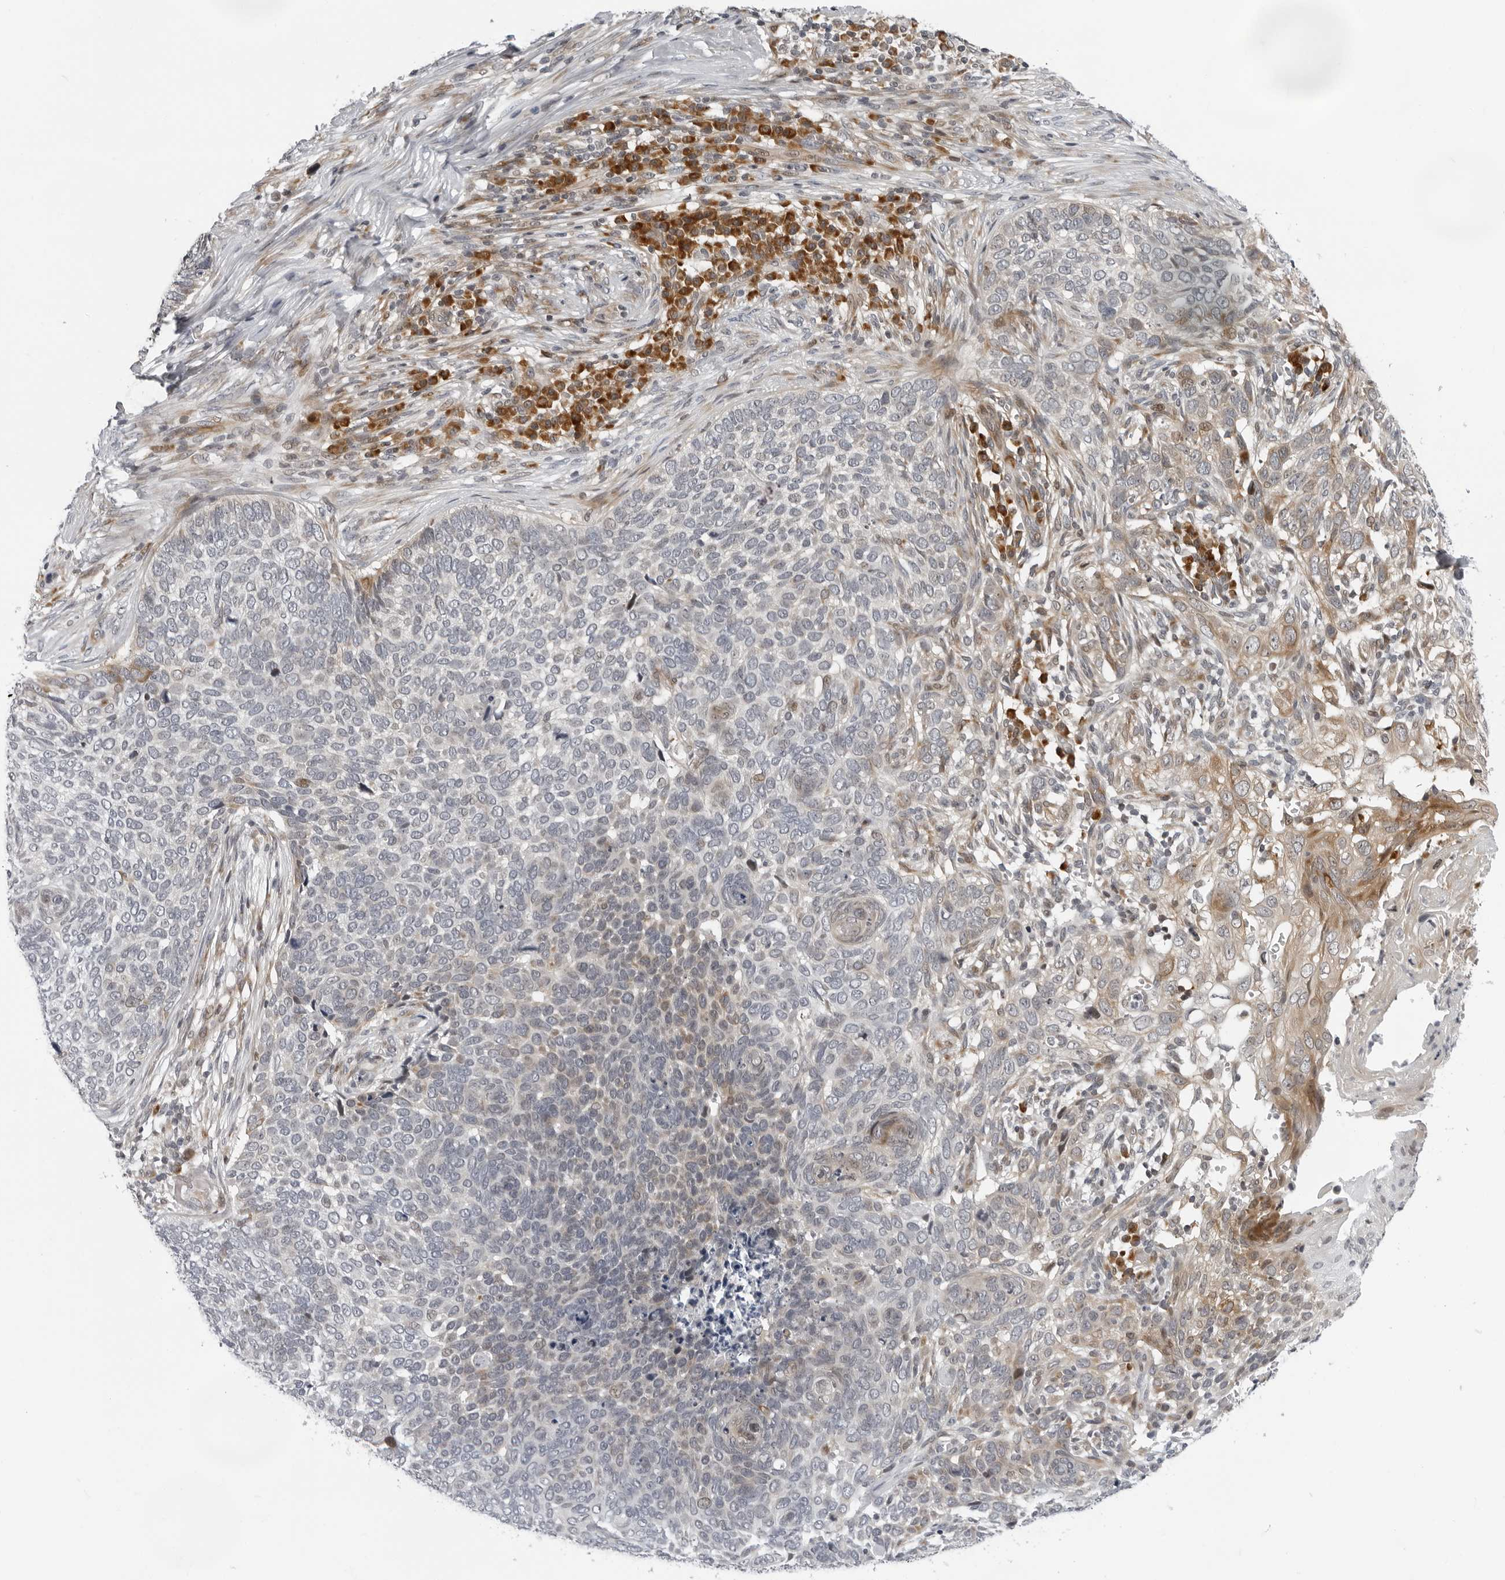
{"staining": {"intensity": "moderate", "quantity": "<25%", "location": "cytoplasmic/membranous"}, "tissue": "skin cancer", "cell_type": "Tumor cells", "image_type": "cancer", "snomed": [{"axis": "morphology", "description": "Basal cell carcinoma"}, {"axis": "topography", "description": "Skin"}], "caption": "Immunohistochemistry (IHC) photomicrograph of neoplastic tissue: skin cancer (basal cell carcinoma) stained using immunohistochemistry (IHC) demonstrates low levels of moderate protein expression localized specifically in the cytoplasmic/membranous of tumor cells, appearing as a cytoplasmic/membranous brown color.", "gene": "PIP4K2C", "patient": {"sex": "female", "age": 64}}